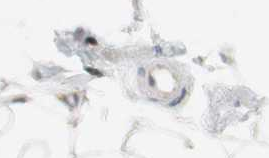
{"staining": {"intensity": "moderate", "quantity": ">75%", "location": "nuclear"}, "tissue": "adipose tissue", "cell_type": "Adipocytes", "image_type": "normal", "snomed": [{"axis": "morphology", "description": "Normal tissue, NOS"}, {"axis": "topography", "description": "Soft tissue"}], "caption": "This micrograph exhibits benign adipose tissue stained with IHC to label a protein in brown. The nuclear of adipocytes show moderate positivity for the protein. Nuclei are counter-stained blue.", "gene": "AJUBA", "patient": {"sex": "male", "age": 26}}